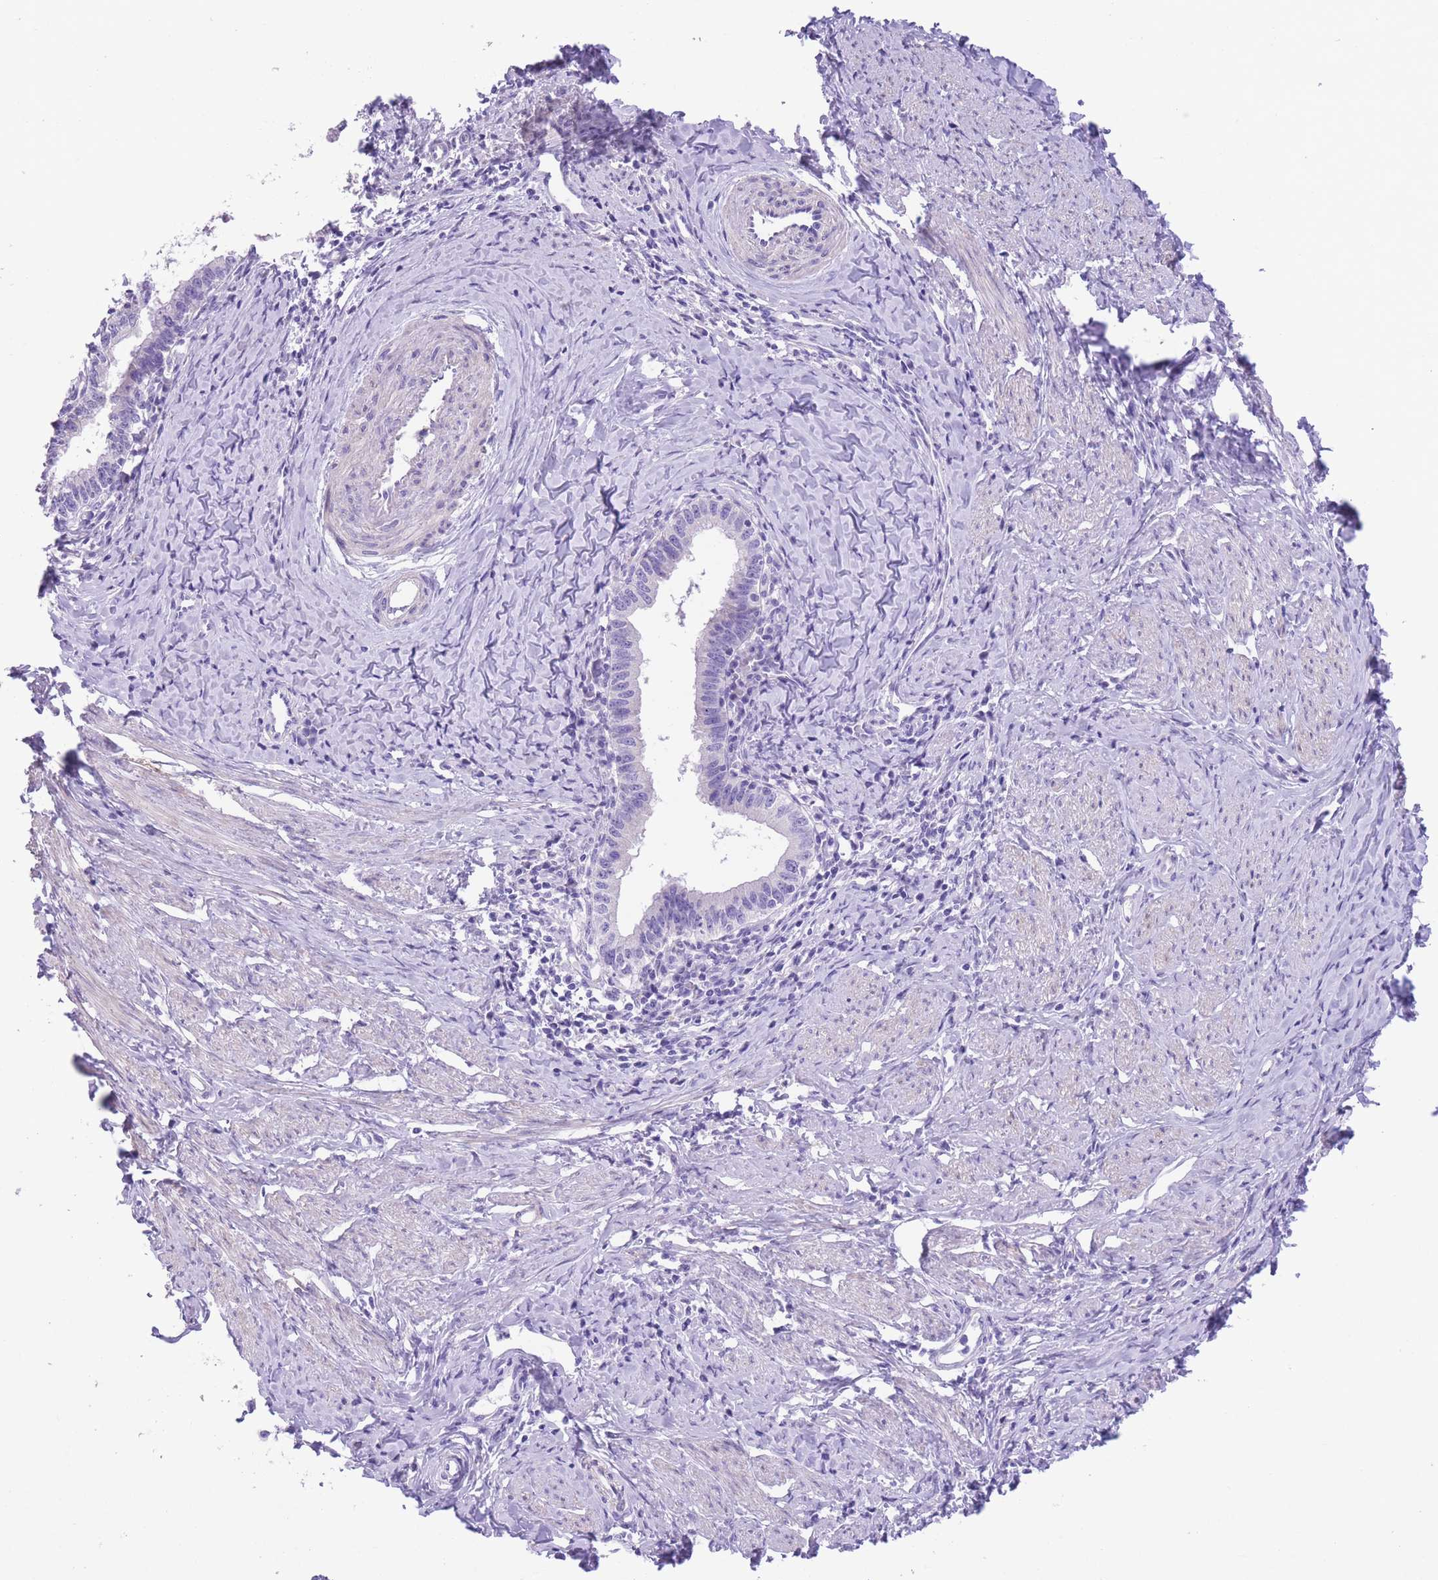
{"staining": {"intensity": "negative", "quantity": "none", "location": "none"}, "tissue": "cervical cancer", "cell_type": "Tumor cells", "image_type": "cancer", "snomed": [{"axis": "morphology", "description": "Adenocarcinoma, NOS"}, {"axis": "topography", "description": "Cervix"}], "caption": "High power microscopy micrograph of an IHC photomicrograph of cervical cancer, revealing no significant expression in tumor cells.", "gene": "RAI2", "patient": {"sex": "female", "age": 36}}